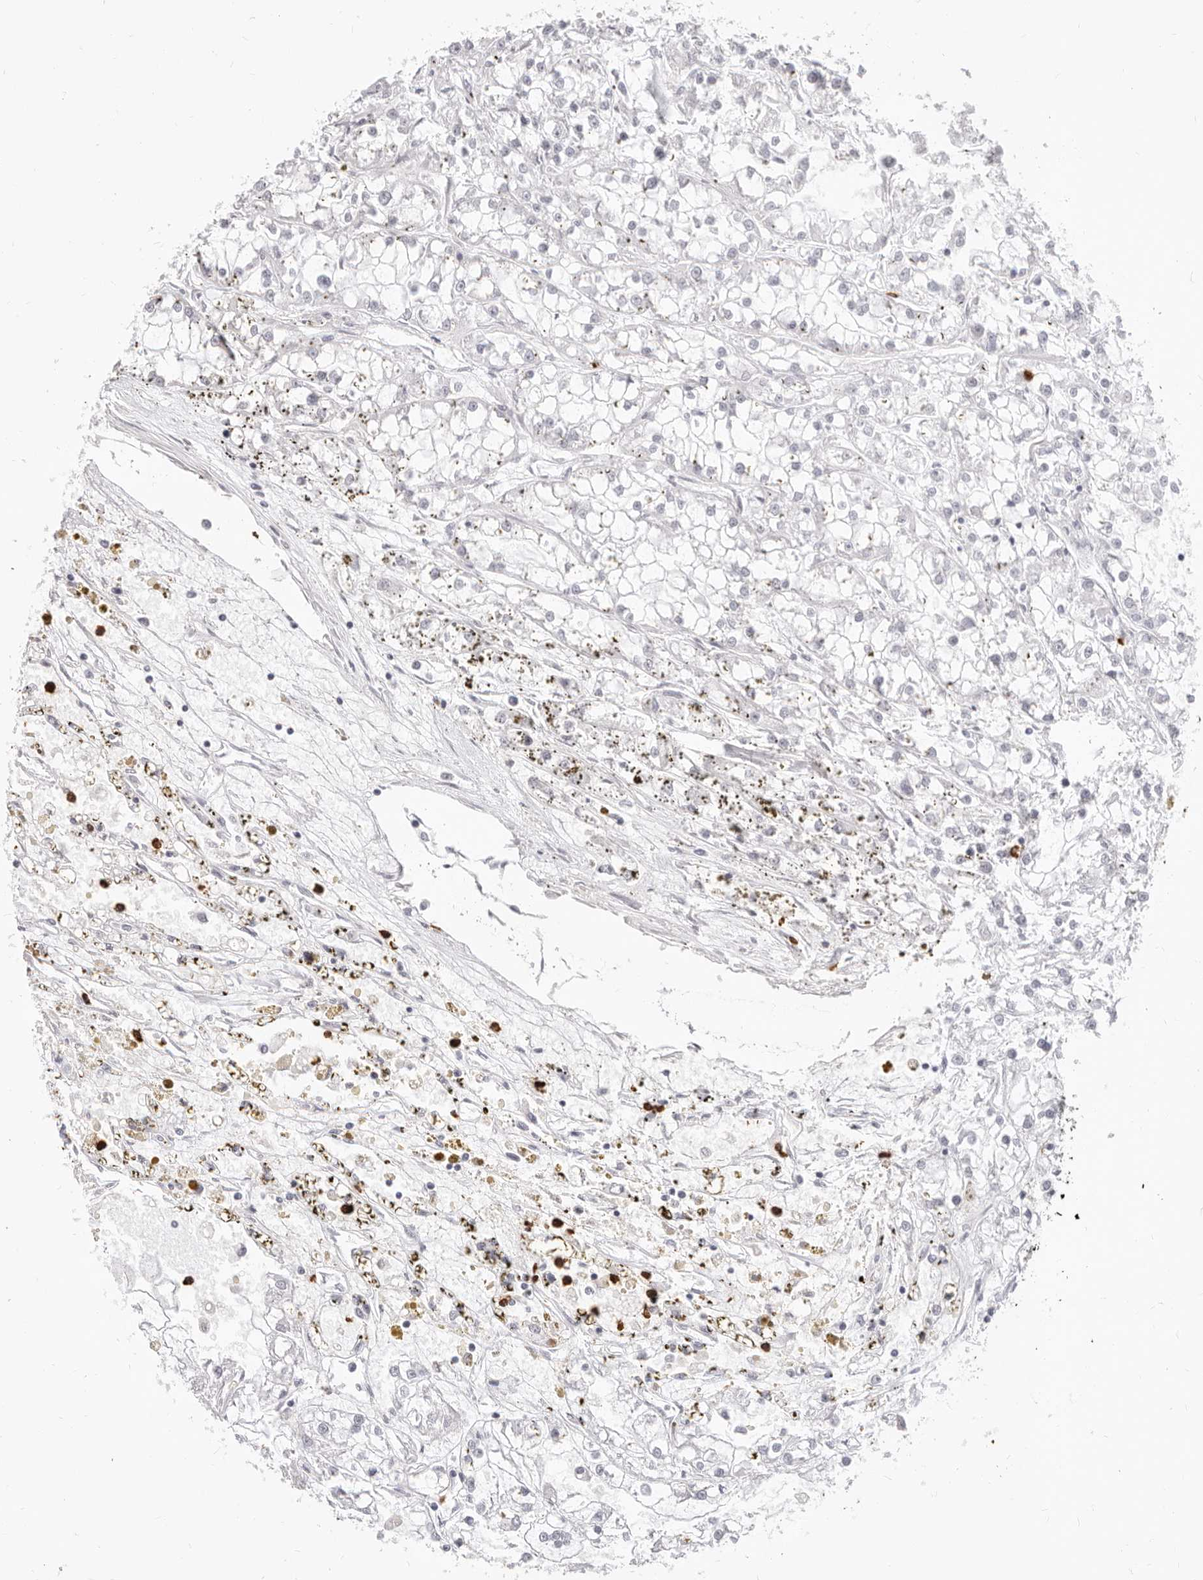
{"staining": {"intensity": "negative", "quantity": "none", "location": "none"}, "tissue": "renal cancer", "cell_type": "Tumor cells", "image_type": "cancer", "snomed": [{"axis": "morphology", "description": "Adenocarcinoma, NOS"}, {"axis": "topography", "description": "Kidney"}], "caption": "Tumor cells show no significant protein staining in renal cancer (adenocarcinoma). Nuclei are stained in blue.", "gene": "CAMP", "patient": {"sex": "female", "age": 52}}